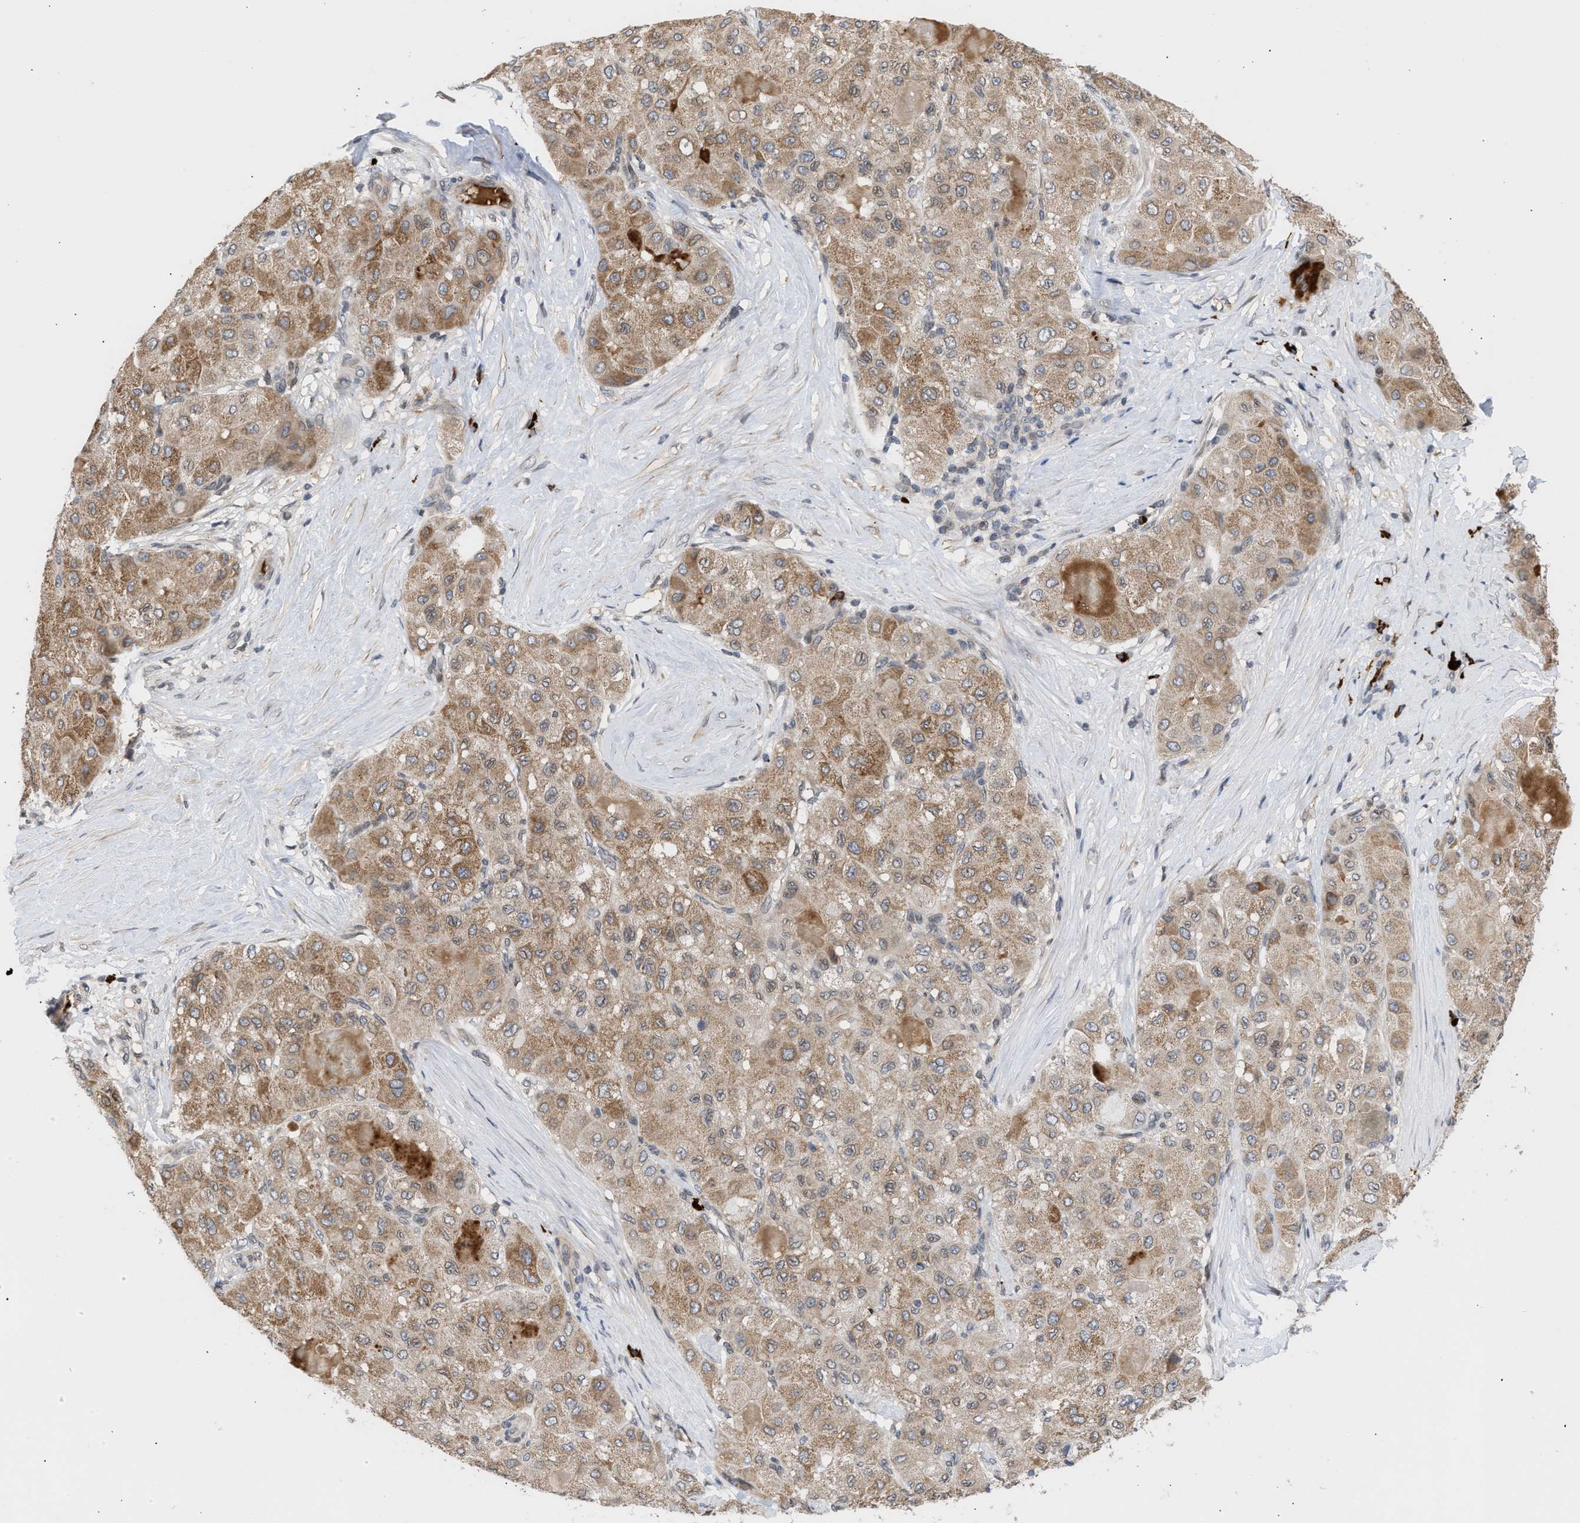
{"staining": {"intensity": "moderate", "quantity": ">75%", "location": "cytoplasmic/membranous"}, "tissue": "liver cancer", "cell_type": "Tumor cells", "image_type": "cancer", "snomed": [{"axis": "morphology", "description": "Carcinoma, Hepatocellular, NOS"}, {"axis": "topography", "description": "Liver"}], "caption": "Immunohistochemistry (DAB) staining of human liver cancer (hepatocellular carcinoma) reveals moderate cytoplasmic/membranous protein positivity in approximately >75% of tumor cells.", "gene": "NUP62", "patient": {"sex": "male", "age": 80}}